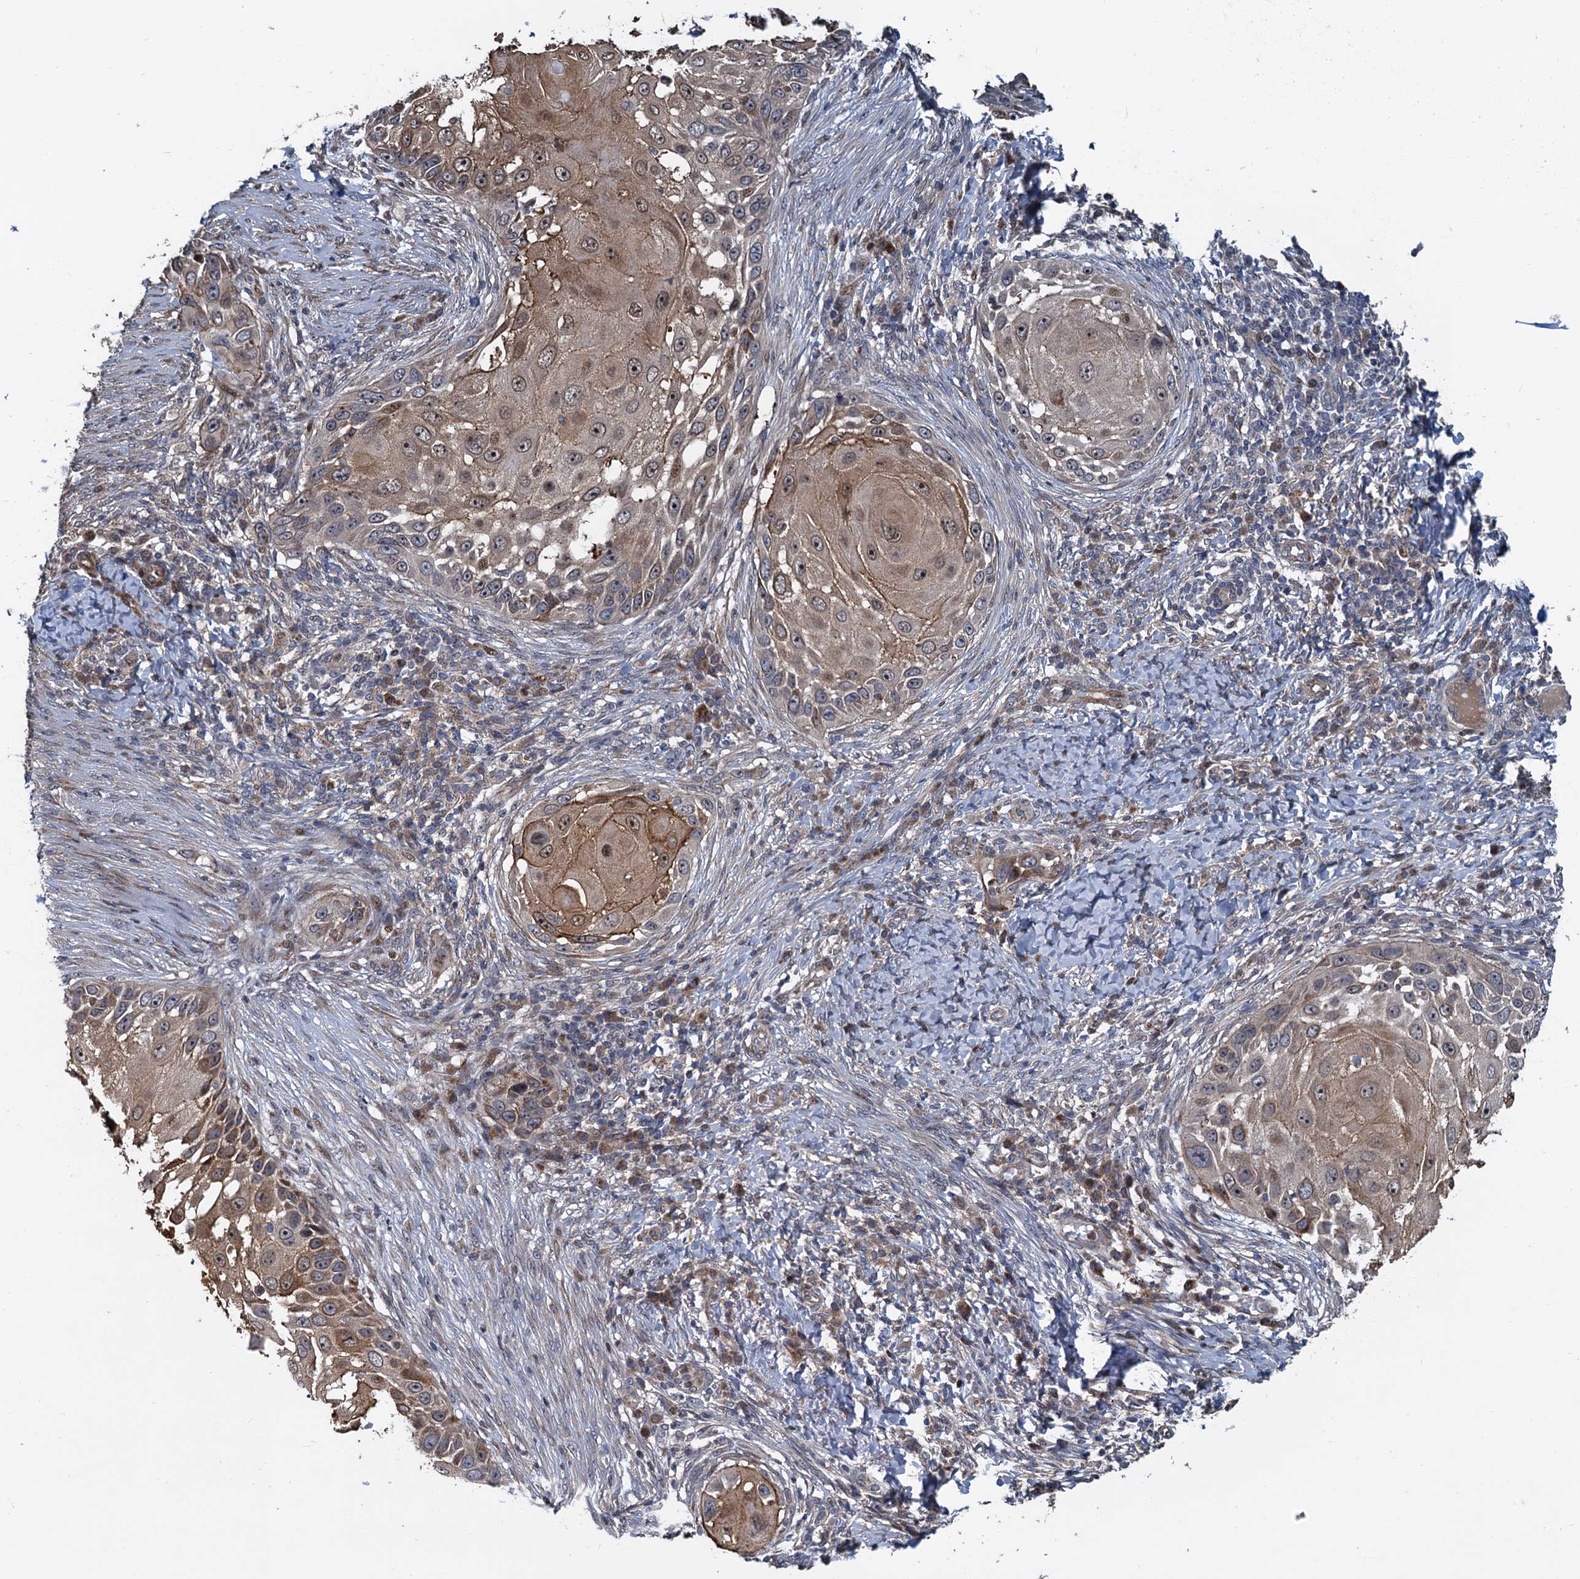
{"staining": {"intensity": "moderate", "quantity": "<25%", "location": "cytoplasmic/membranous"}, "tissue": "skin cancer", "cell_type": "Tumor cells", "image_type": "cancer", "snomed": [{"axis": "morphology", "description": "Squamous cell carcinoma, NOS"}, {"axis": "topography", "description": "Skin"}], "caption": "Moderate cytoplasmic/membranous staining is present in approximately <25% of tumor cells in skin squamous cell carcinoma.", "gene": "ATOSA", "patient": {"sex": "female", "age": 44}}